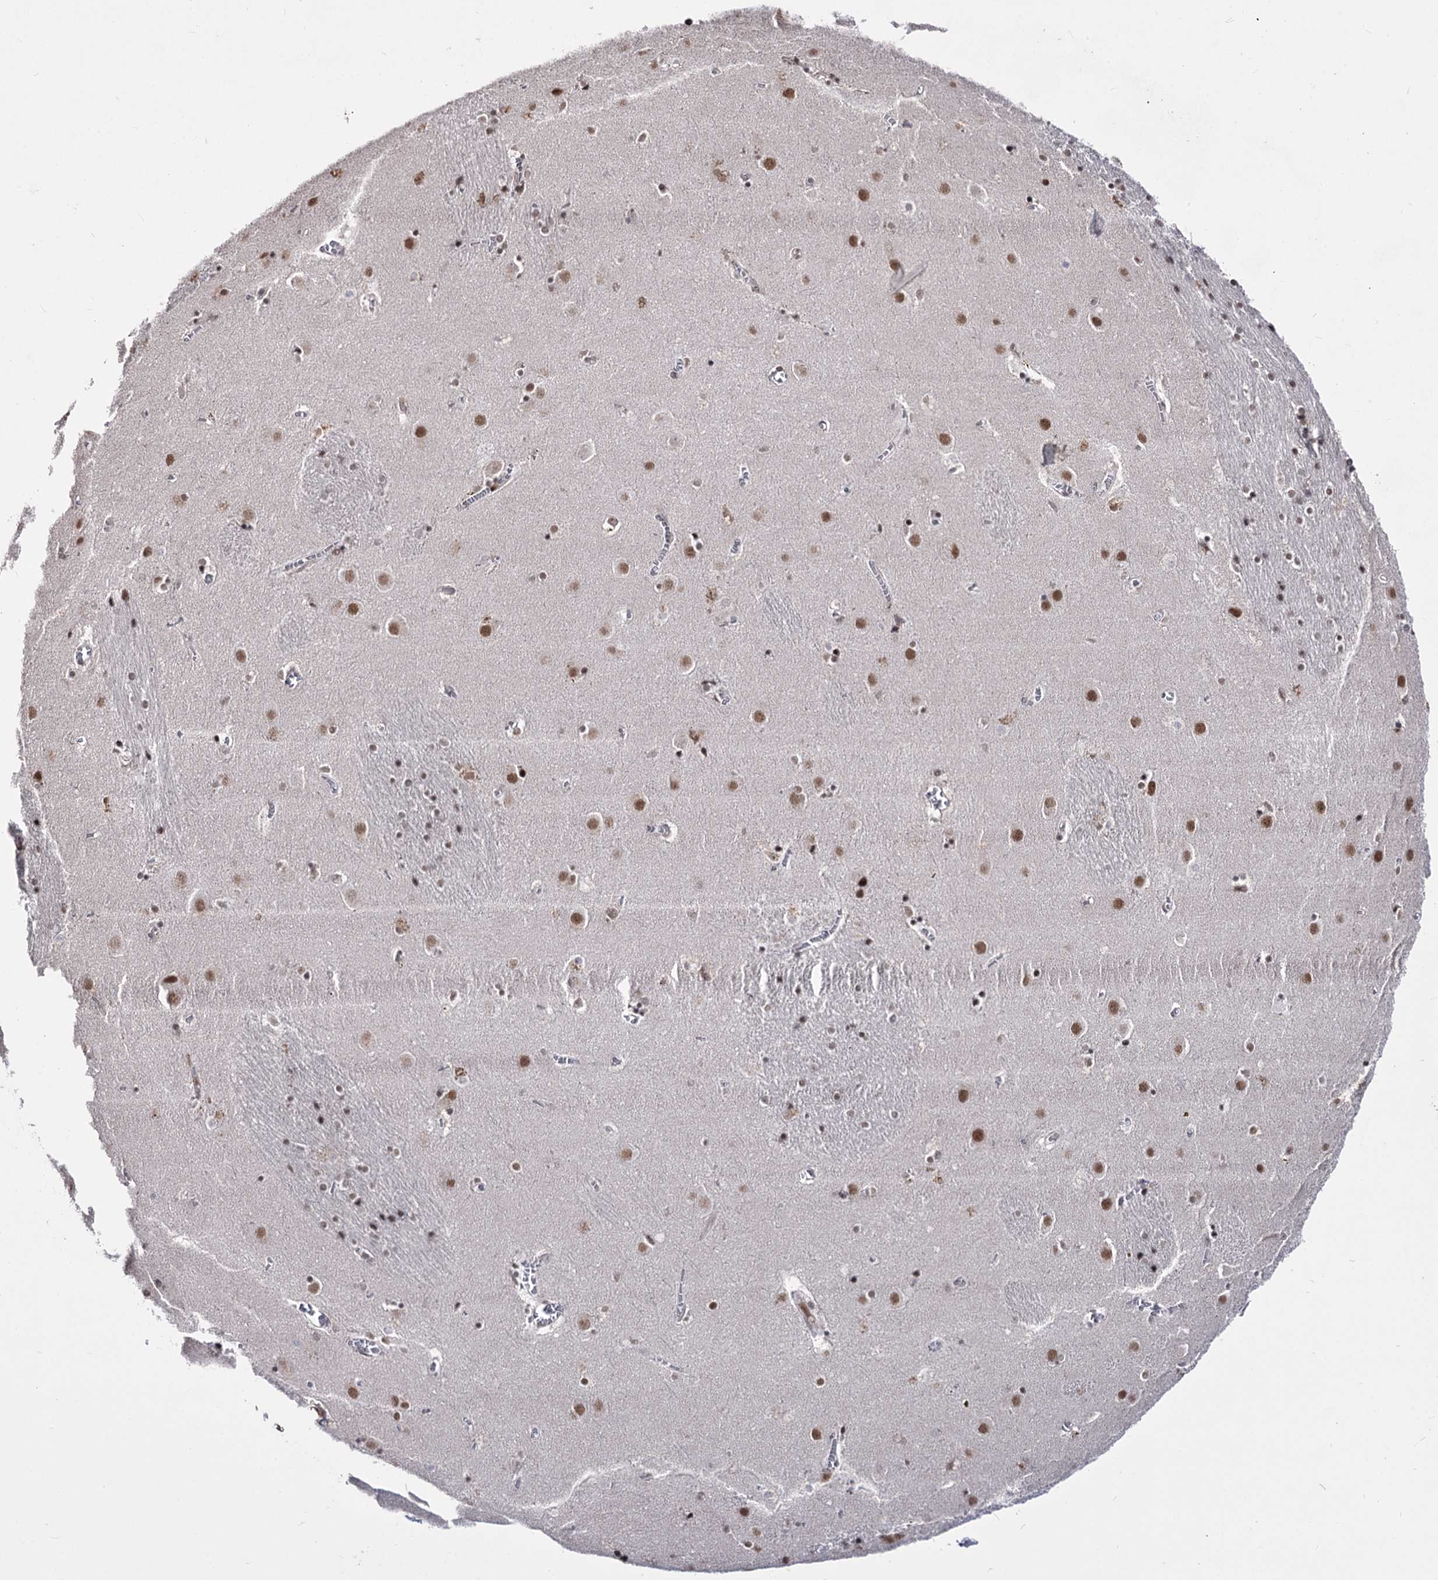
{"staining": {"intensity": "weak", "quantity": "25%-75%", "location": "nuclear"}, "tissue": "caudate", "cell_type": "Glial cells", "image_type": "normal", "snomed": [{"axis": "morphology", "description": "Normal tissue, NOS"}, {"axis": "topography", "description": "Lateral ventricle wall"}], "caption": "IHC (DAB) staining of unremarkable caudate displays weak nuclear protein staining in approximately 25%-75% of glial cells.", "gene": "STOX1", "patient": {"sex": "male", "age": 70}}